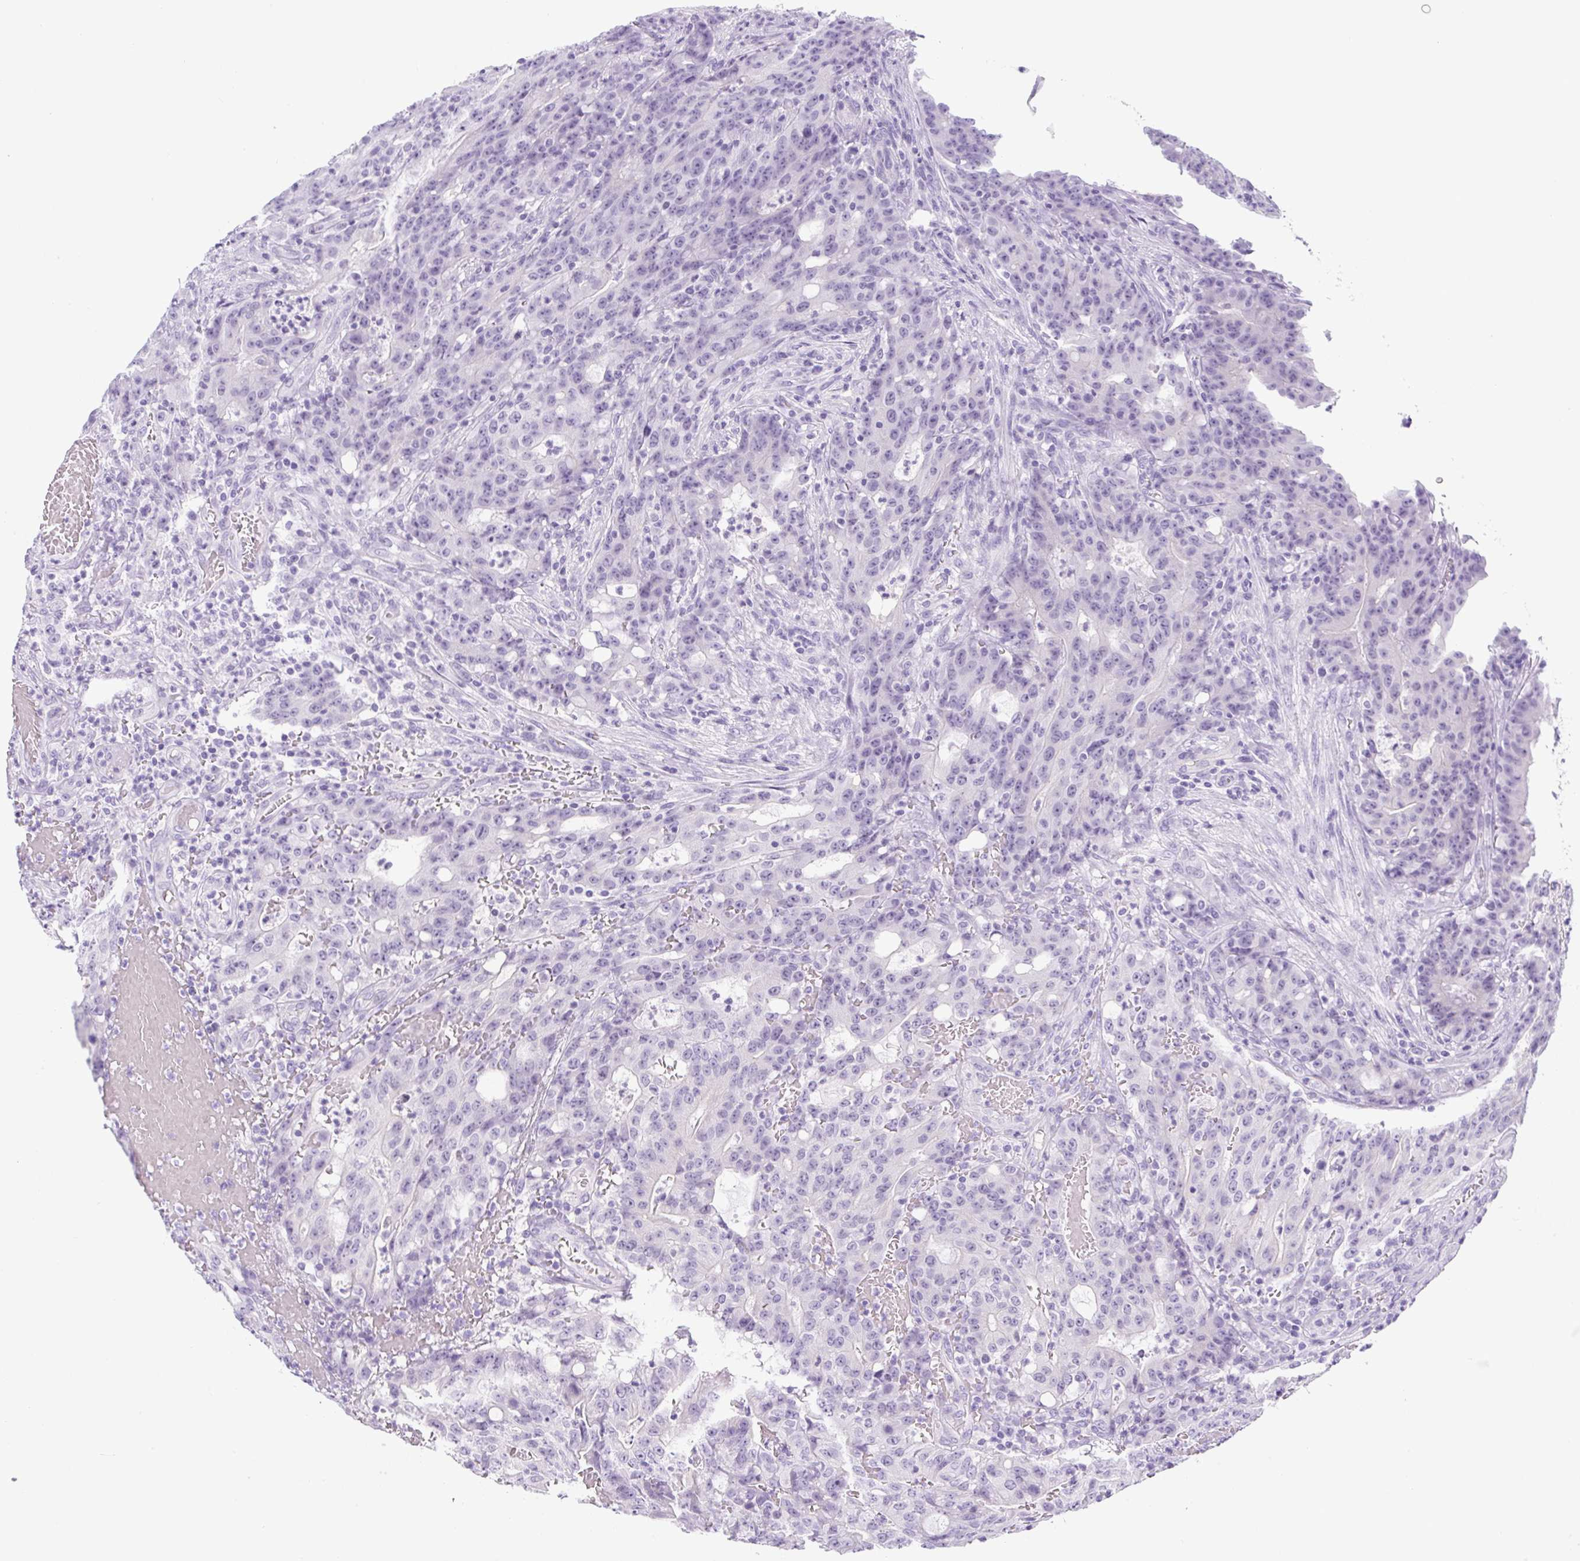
{"staining": {"intensity": "negative", "quantity": "none", "location": "none"}, "tissue": "colorectal cancer", "cell_type": "Tumor cells", "image_type": "cancer", "snomed": [{"axis": "morphology", "description": "Adenocarcinoma, NOS"}, {"axis": "topography", "description": "Colon"}], "caption": "Immunohistochemical staining of human adenocarcinoma (colorectal) shows no significant expression in tumor cells.", "gene": "ADAMTS19", "patient": {"sex": "male", "age": 83}}